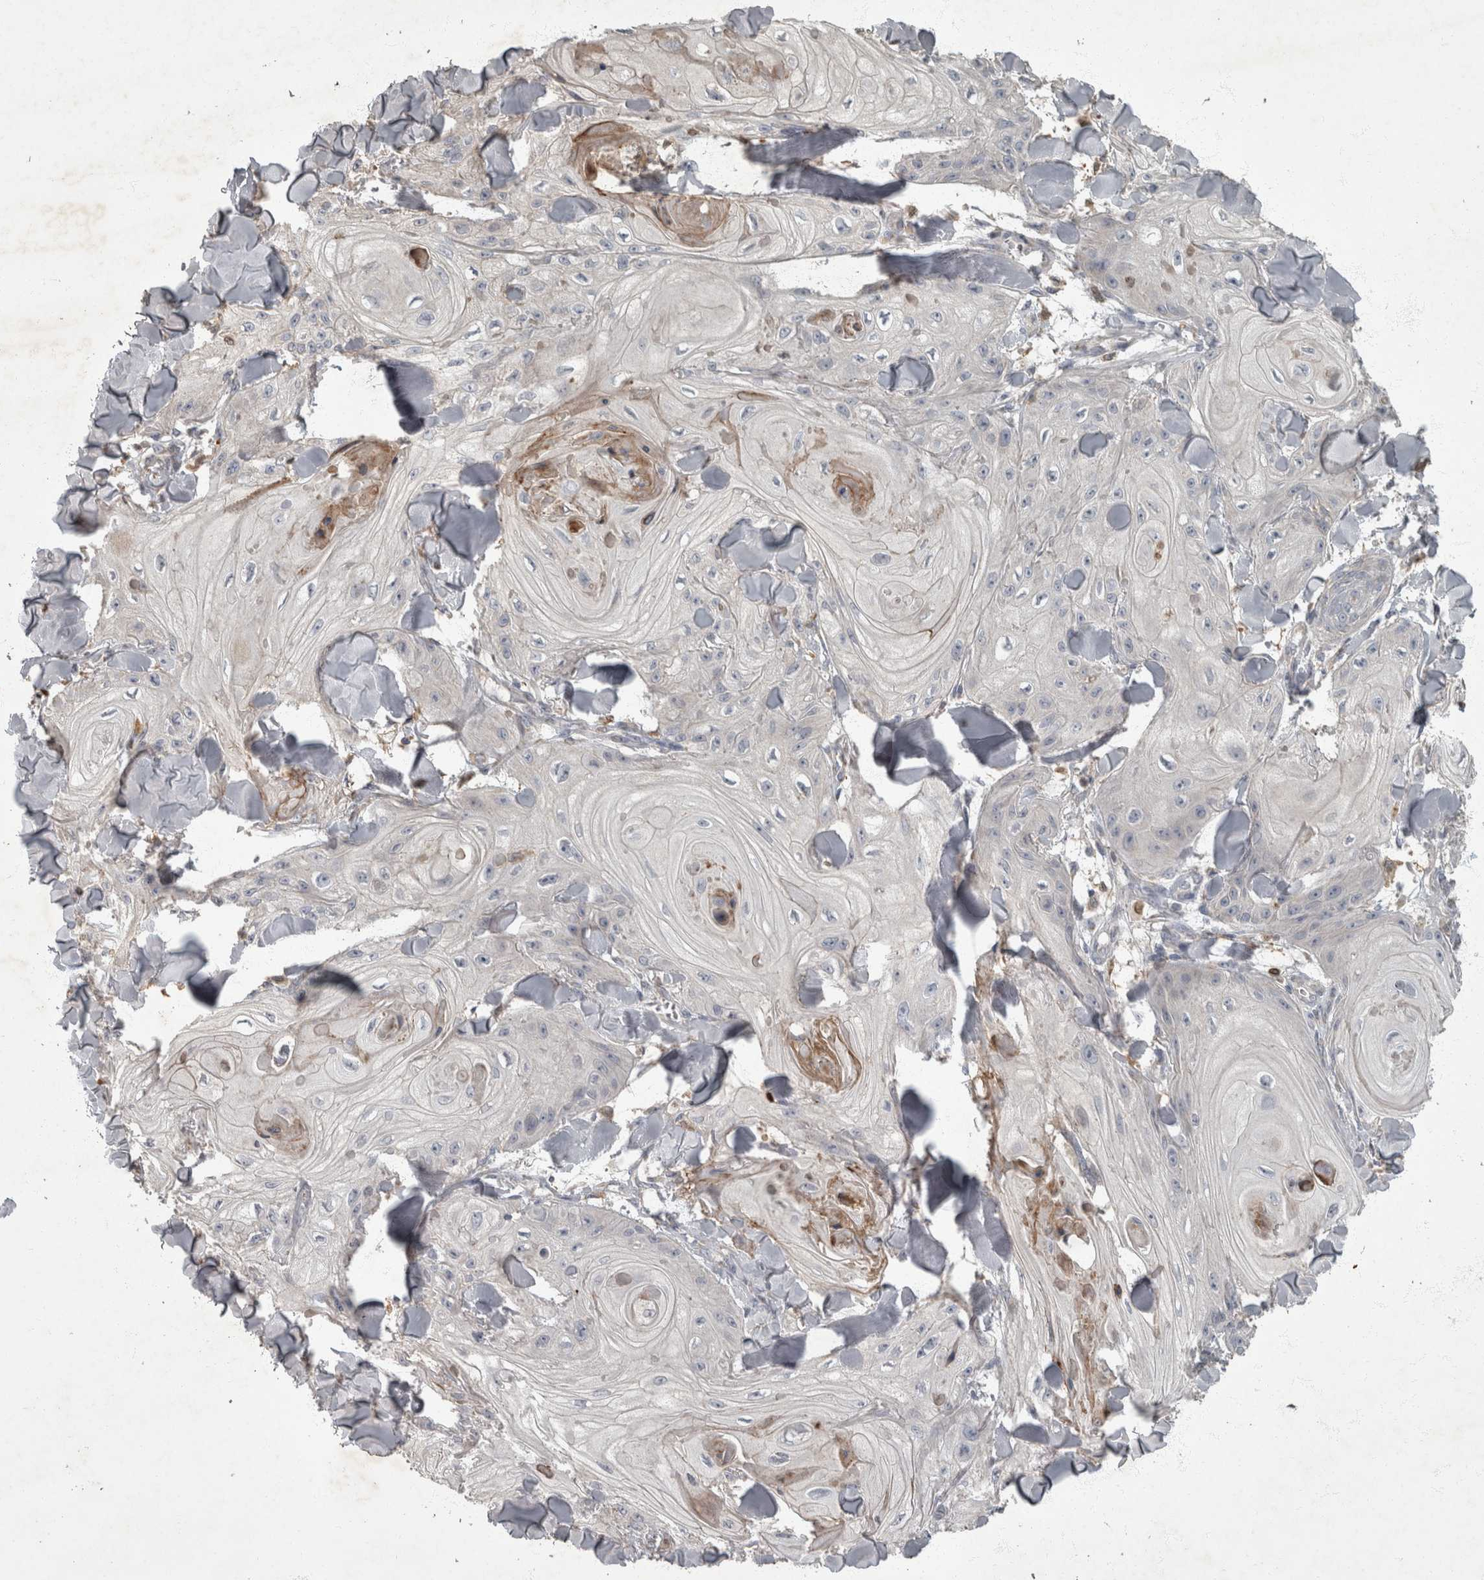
{"staining": {"intensity": "negative", "quantity": "none", "location": "none"}, "tissue": "skin cancer", "cell_type": "Tumor cells", "image_type": "cancer", "snomed": [{"axis": "morphology", "description": "Squamous cell carcinoma, NOS"}, {"axis": "topography", "description": "Skin"}], "caption": "The immunohistochemistry histopathology image has no significant staining in tumor cells of skin cancer tissue. Nuclei are stained in blue.", "gene": "PPP1R3C", "patient": {"sex": "male", "age": 74}}